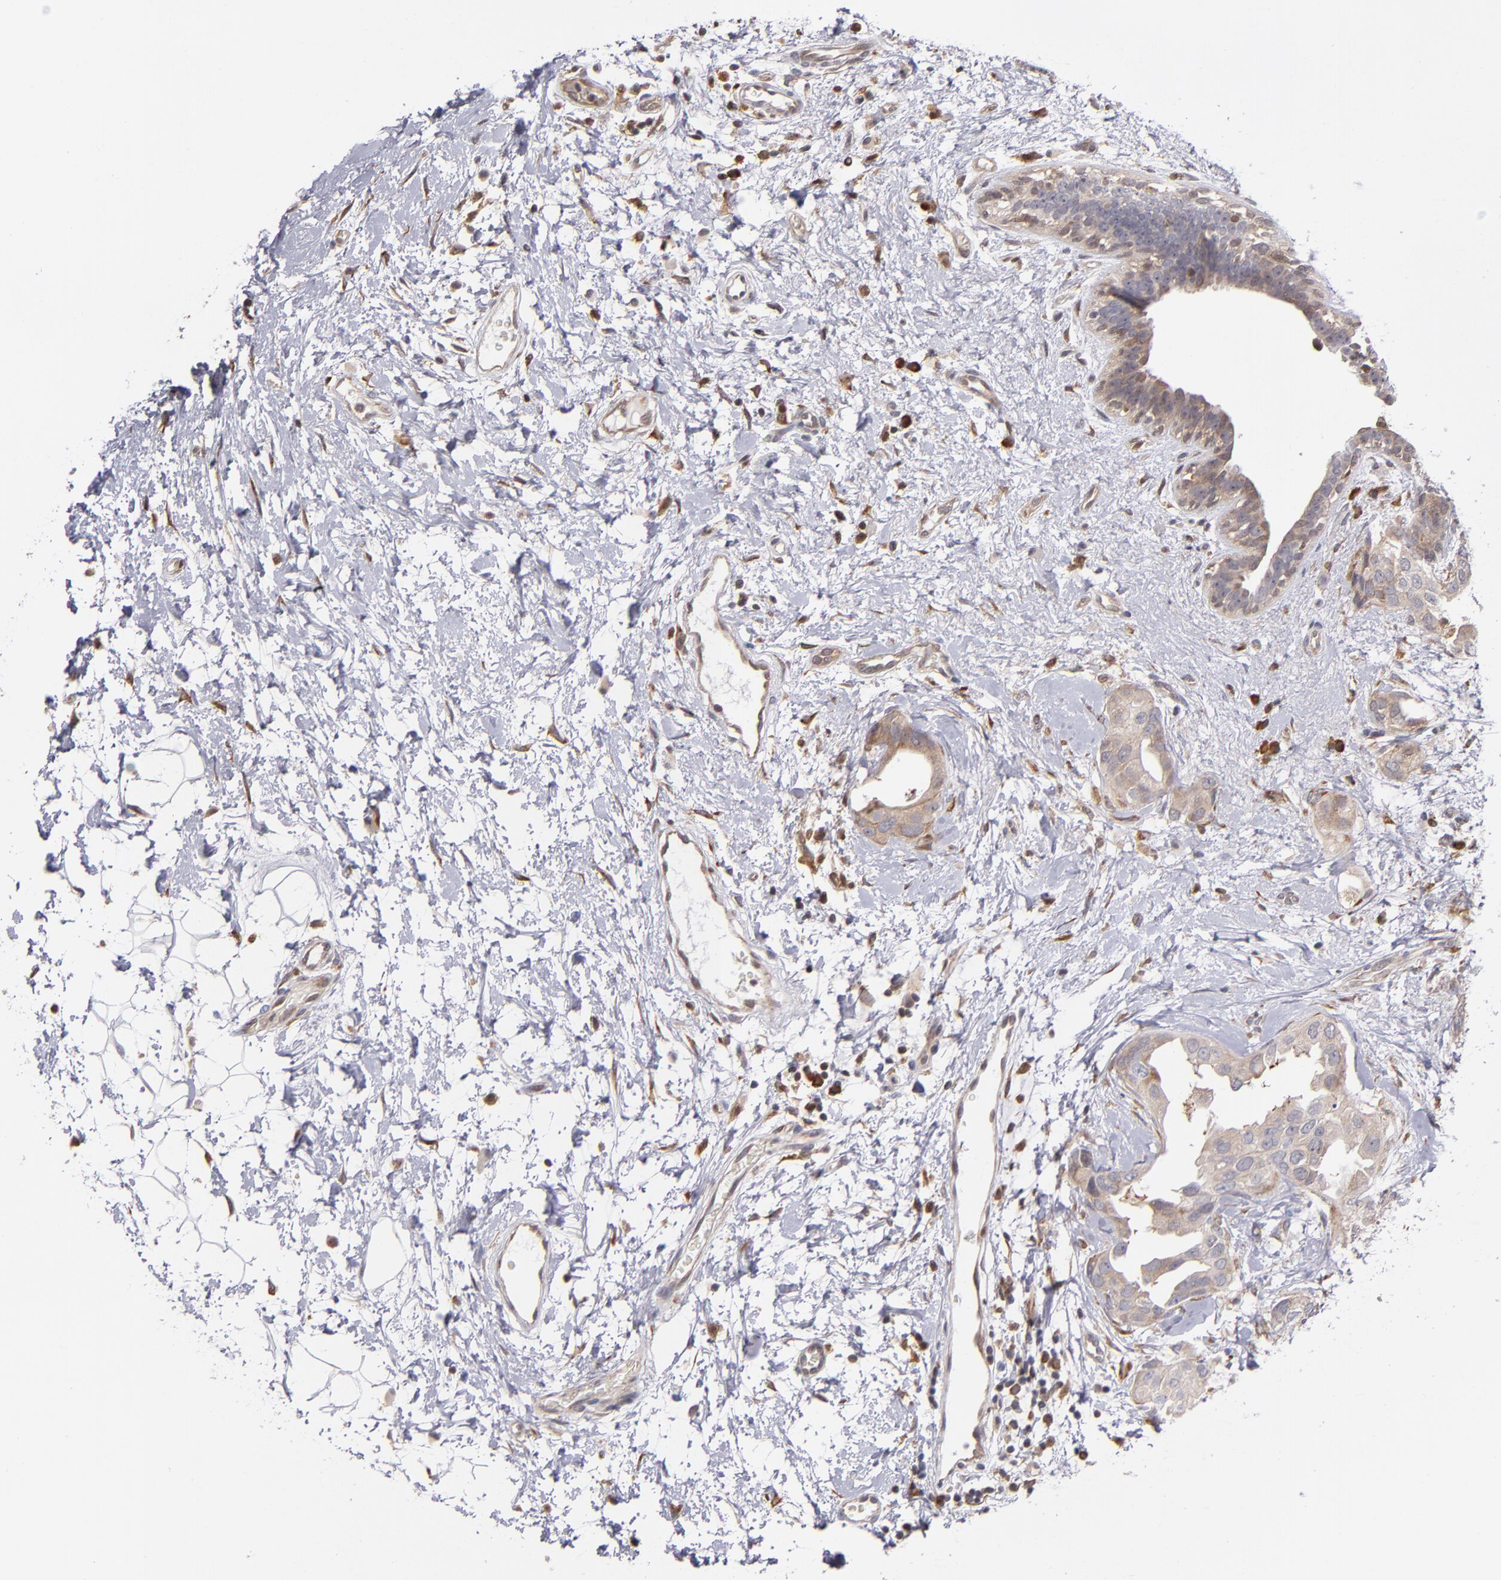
{"staining": {"intensity": "weak", "quantity": ">75%", "location": "cytoplasmic/membranous"}, "tissue": "breast cancer", "cell_type": "Tumor cells", "image_type": "cancer", "snomed": [{"axis": "morphology", "description": "Duct carcinoma"}, {"axis": "topography", "description": "Breast"}], "caption": "Protein staining exhibits weak cytoplasmic/membranous positivity in about >75% of tumor cells in breast intraductal carcinoma.", "gene": "CASP1", "patient": {"sex": "female", "age": 40}}